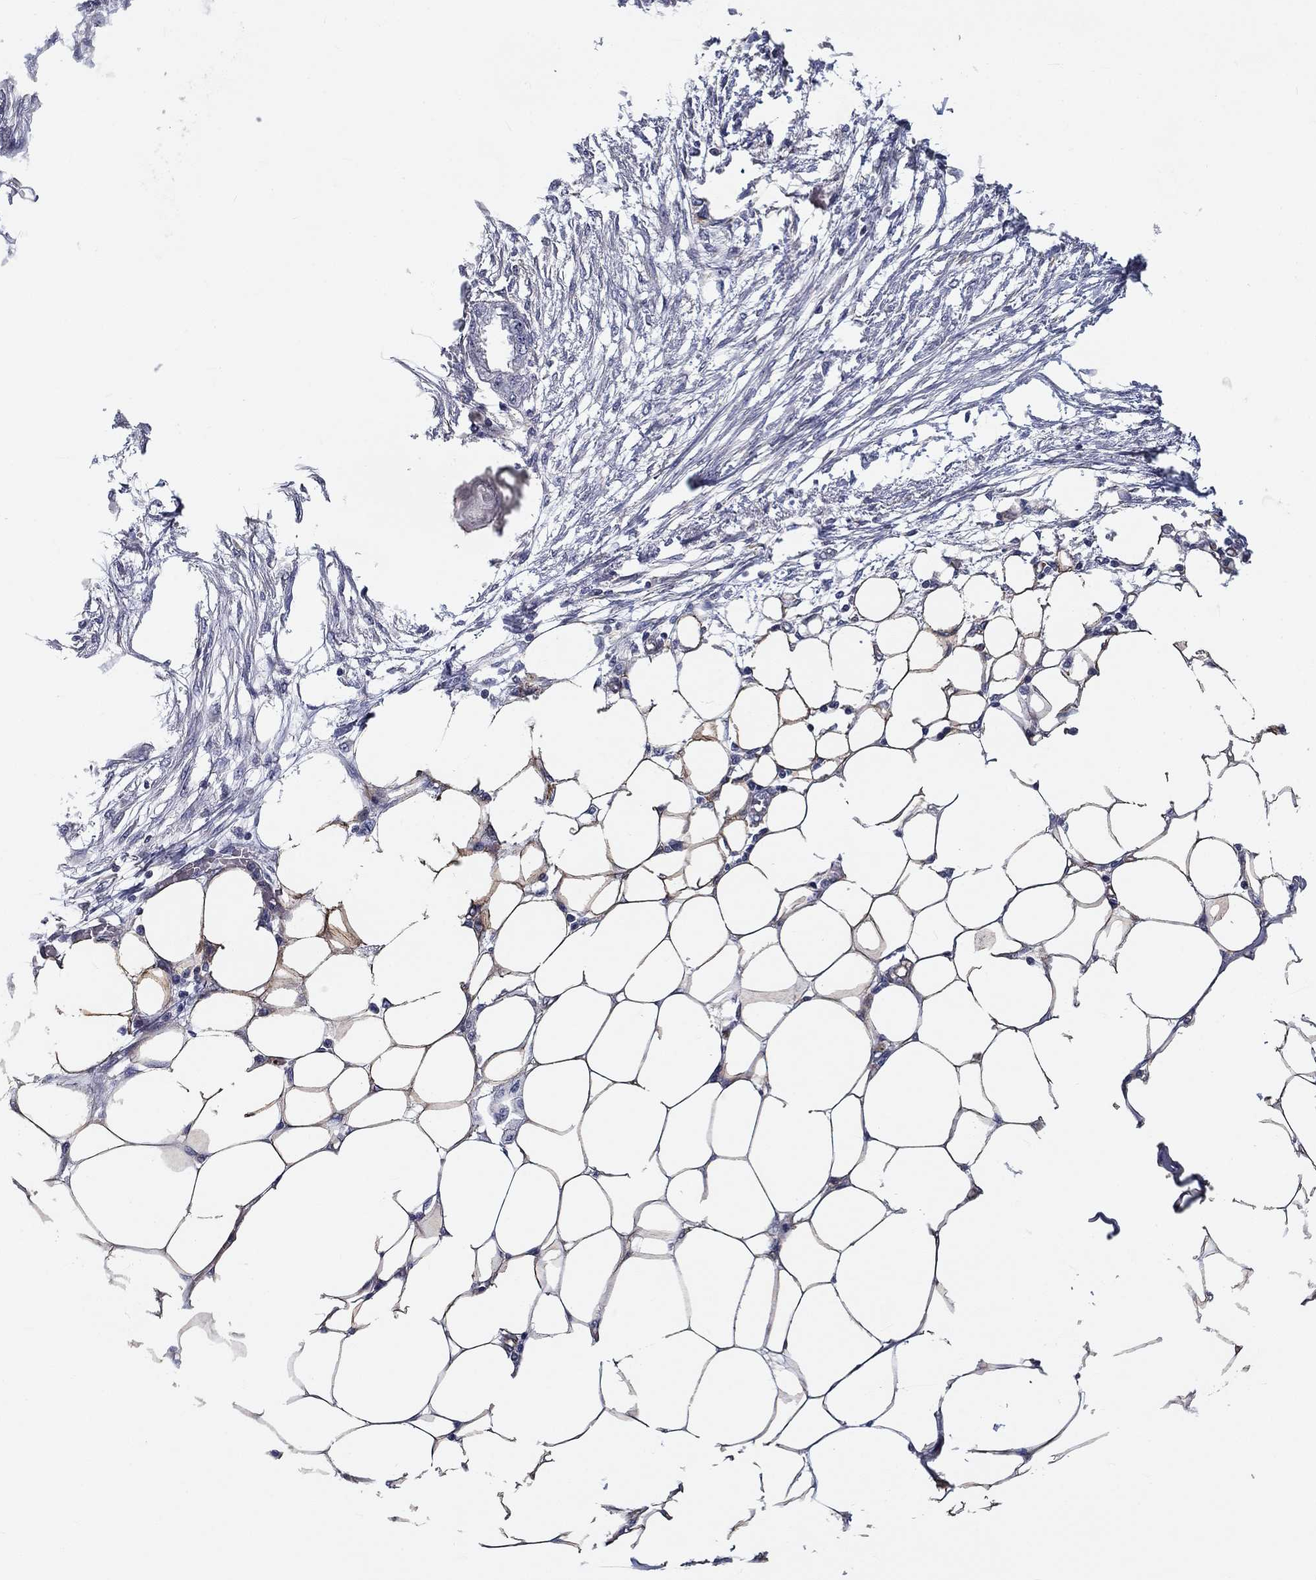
{"staining": {"intensity": "negative", "quantity": "none", "location": "none"}, "tissue": "endometrial cancer", "cell_type": "Tumor cells", "image_type": "cancer", "snomed": [{"axis": "morphology", "description": "Adenocarcinoma, NOS"}, {"axis": "morphology", "description": "Adenocarcinoma, metastatic, NOS"}, {"axis": "topography", "description": "Adipose tissue"}, {"axis": "topography", "description": "Endometrium"}], "caption": "Tumor cells are negative for protein expression in human endometrial metastatic adenocarcinoma.", "gene": "SYNC", "patient": {"sex": "female", "age": 67}}